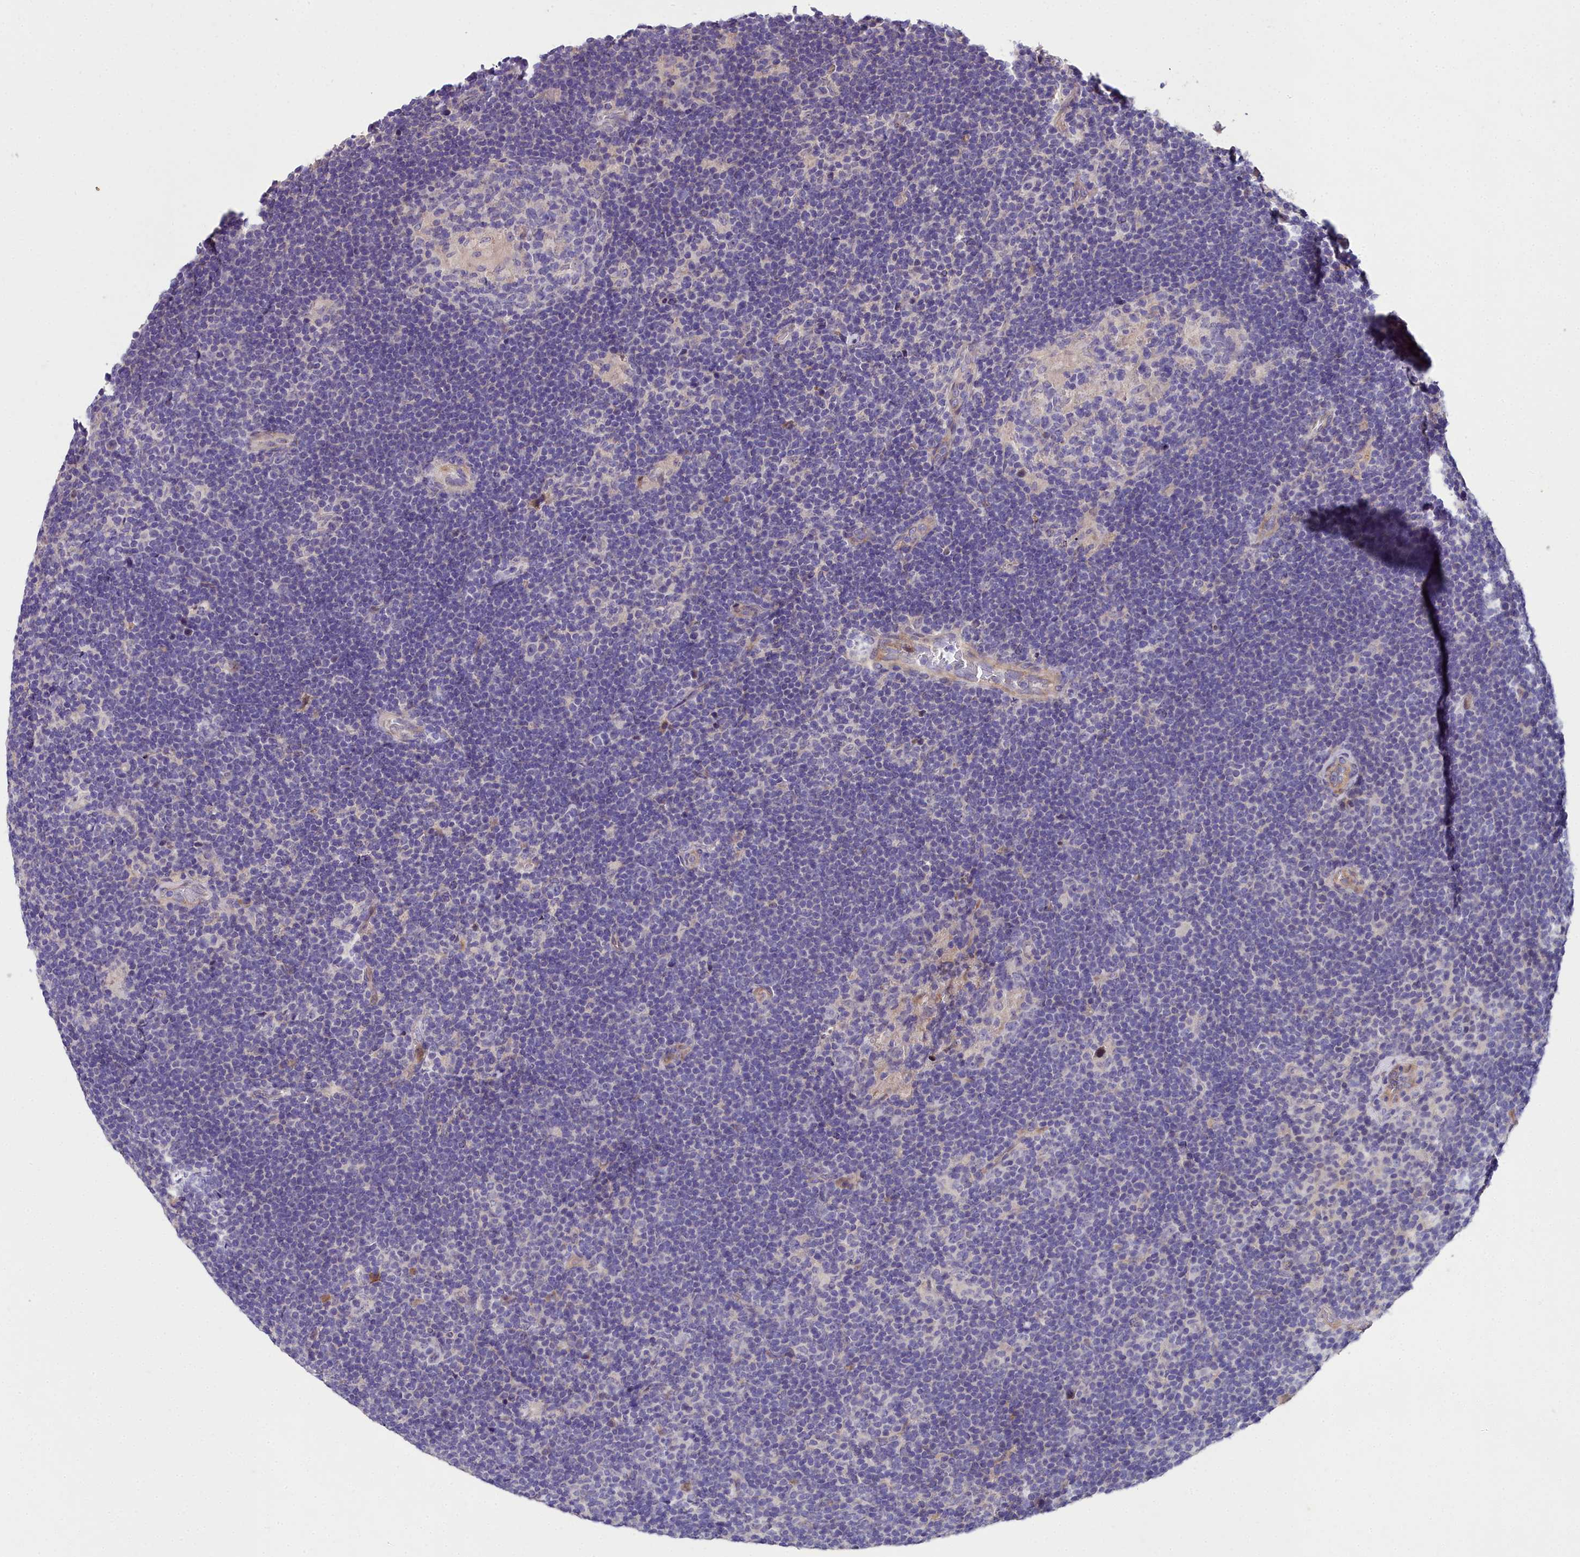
{"staining": {"intensity": "negative", "quantity": "none", "location": "none"}, "tissue": "lymphoma", "cell_type": "Tumor cells", "image_type": "cancer", "snomed": [{"axis": "morphology", "description": "Hodgkin's disease, NOS"}, {"axis": "topography", "description": "Lymph node"}], "caption": "There is no significant expression in tumor cells of Hodgkin's disease.", "gene": "NT5M", "patient": {"sex": "female", "age": 57}}